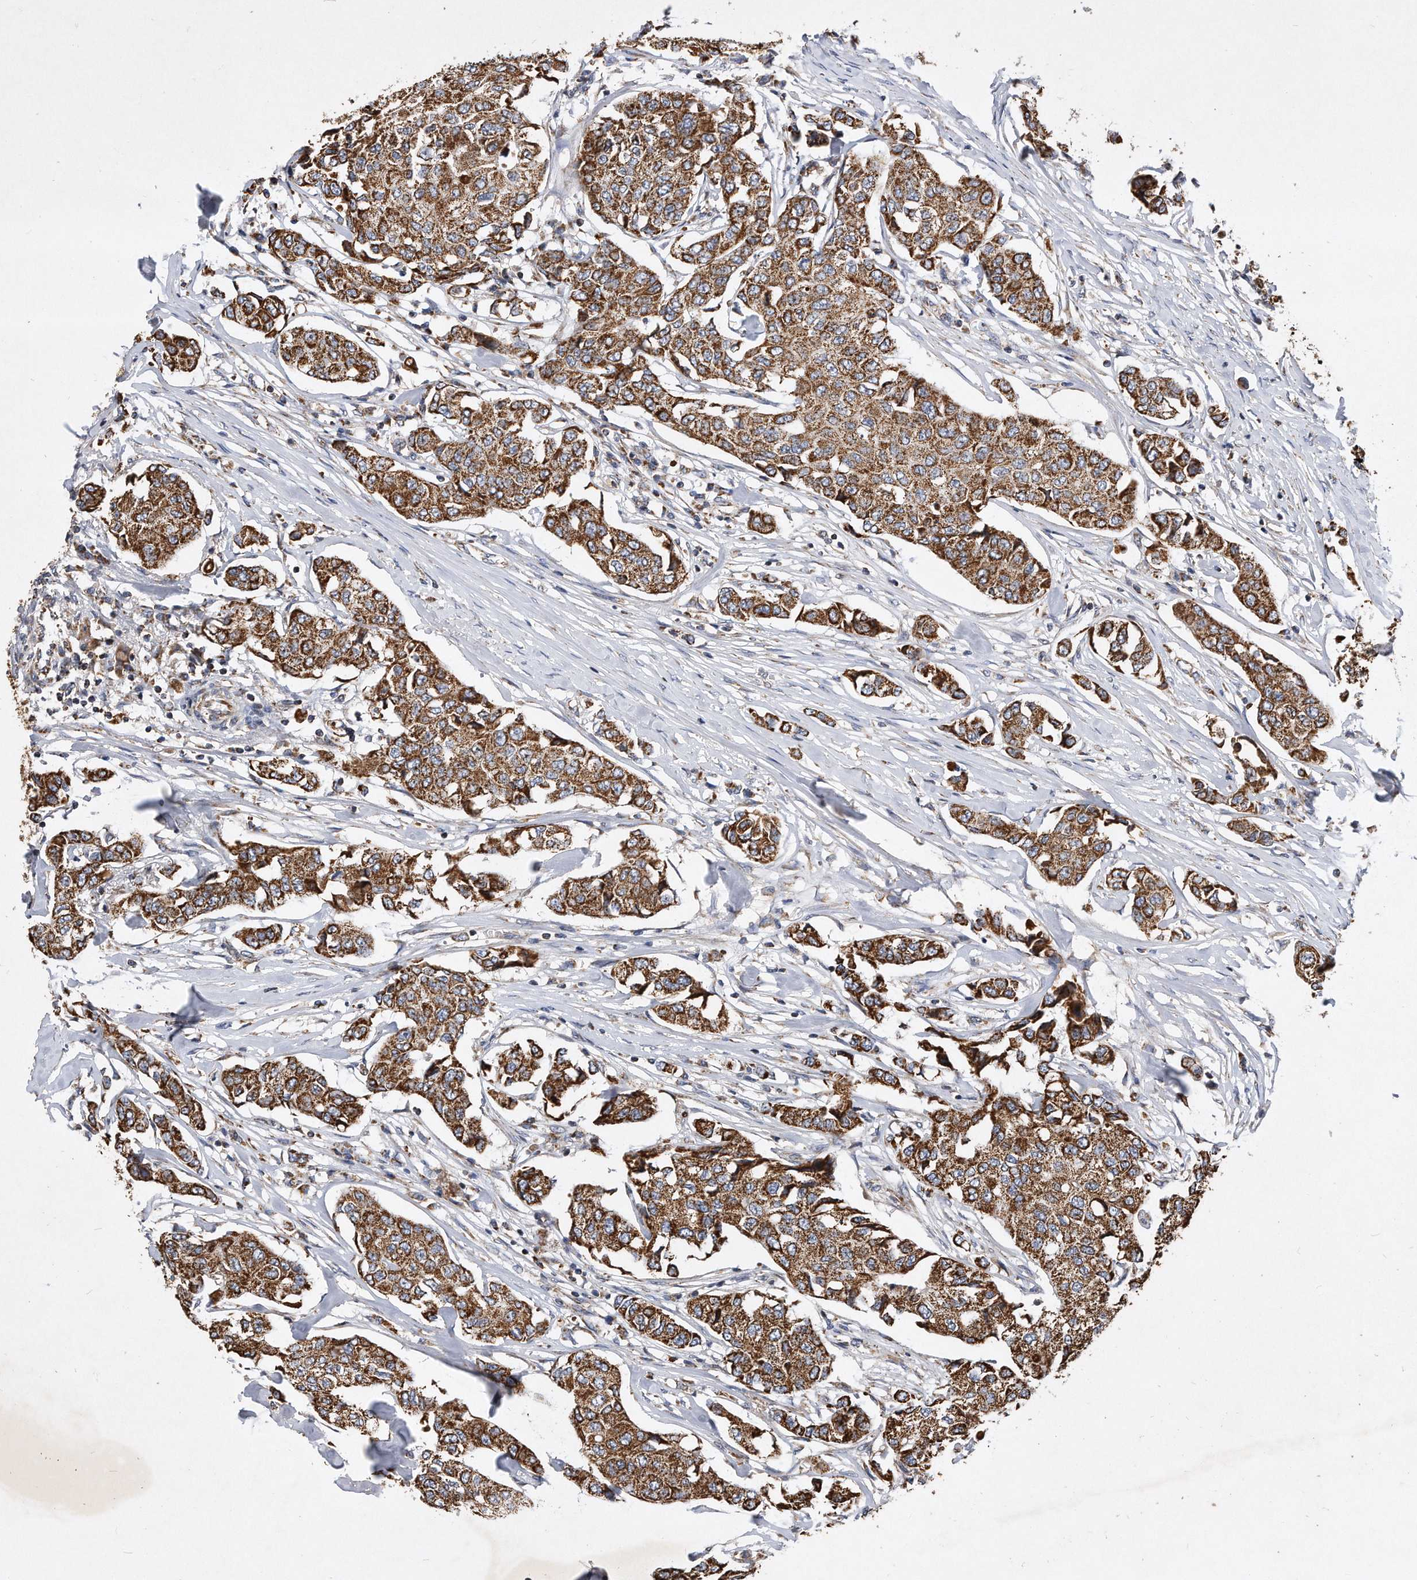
{"staining": {"intensity": "strong", "quantity": ">75%", "location": "cytoplasmic/membranous"}, "tissue": "breast cancer", "cell_type": "Tumor cells", "image_type": "cancer", "snomed": [{"axis": "morphology", "description": "Duct carcinoma"}, {"axis": "topography", "description": "Breast"}], "caption": "A high amount of strong cytoplasmic/membranous positivity is appreciated in approximately >75% of tumor cells in breast cancer (invasive ductal carcinoma) tissue. The staining was performed using DAB (3,3'-diaminobenzidine), with brown indicating positive protein expression. Nuclei are stained blue with hematoxylin.", "gene": "PPP5C", "patient": {"sex": "female", "age": 80}}